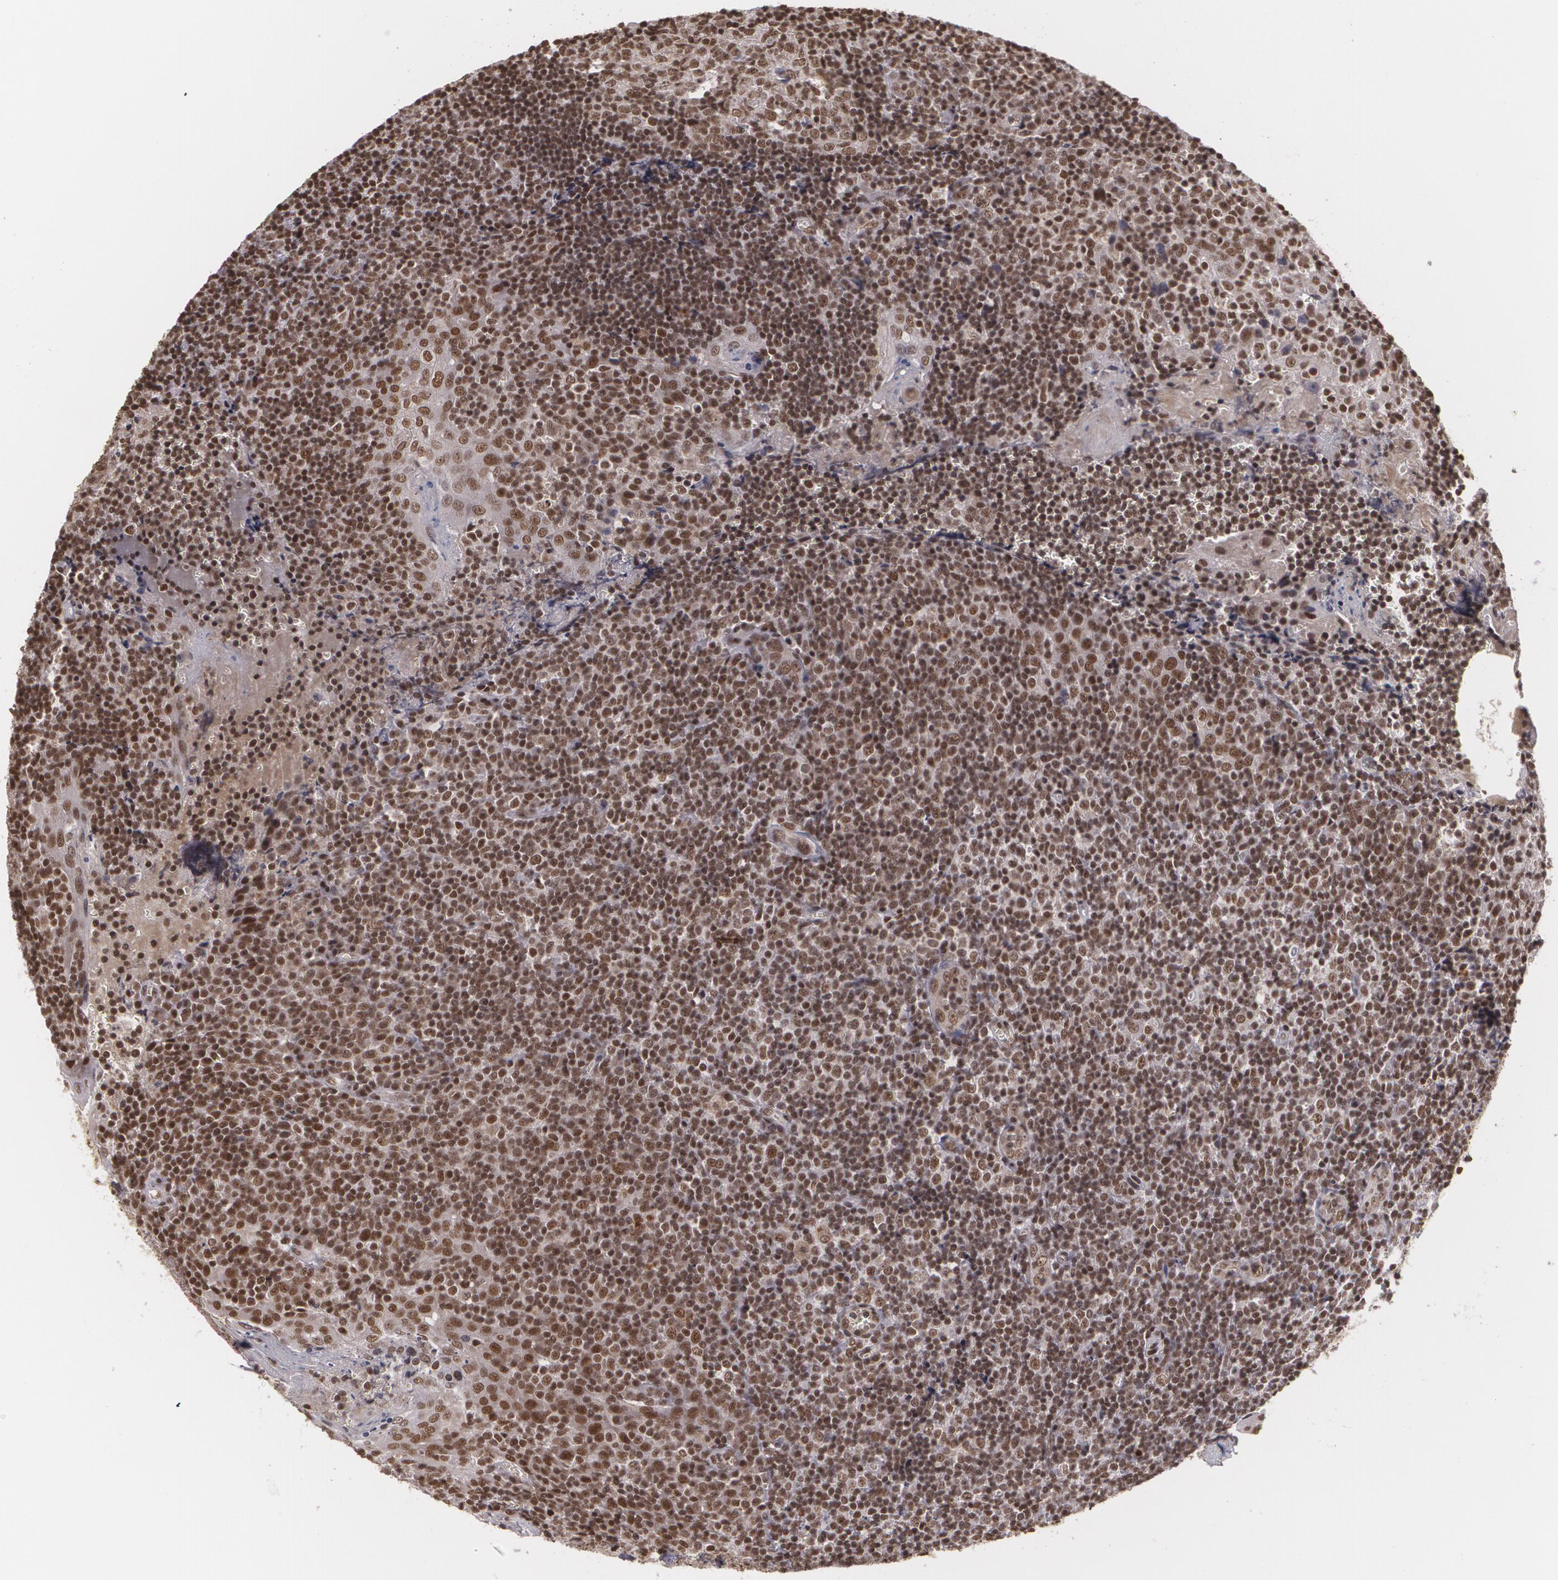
{"staining": {"intensity": "moderate", "quantity": ">75%", "location": "nuclear"}, "tissue": "tonsil", "cell_type": "Germinal center cells", "image_type": "normal", "snomed": [{"axis": "morphology", "description": "Normal tissue, NOS"}, {"axis": "topography", "description": "Tonsil"}], "caption": "Immunohistochemistry image of normal tonsil: tonsil stained using immunohistochemistry (IHC) exhibits medium levels of moderate protein expression localized specifically in the nuclear of germinal center cells, appearing as a nuclear brown color.", "gene": "RXRB", "patient": {"sex": "male", "age": 20}}